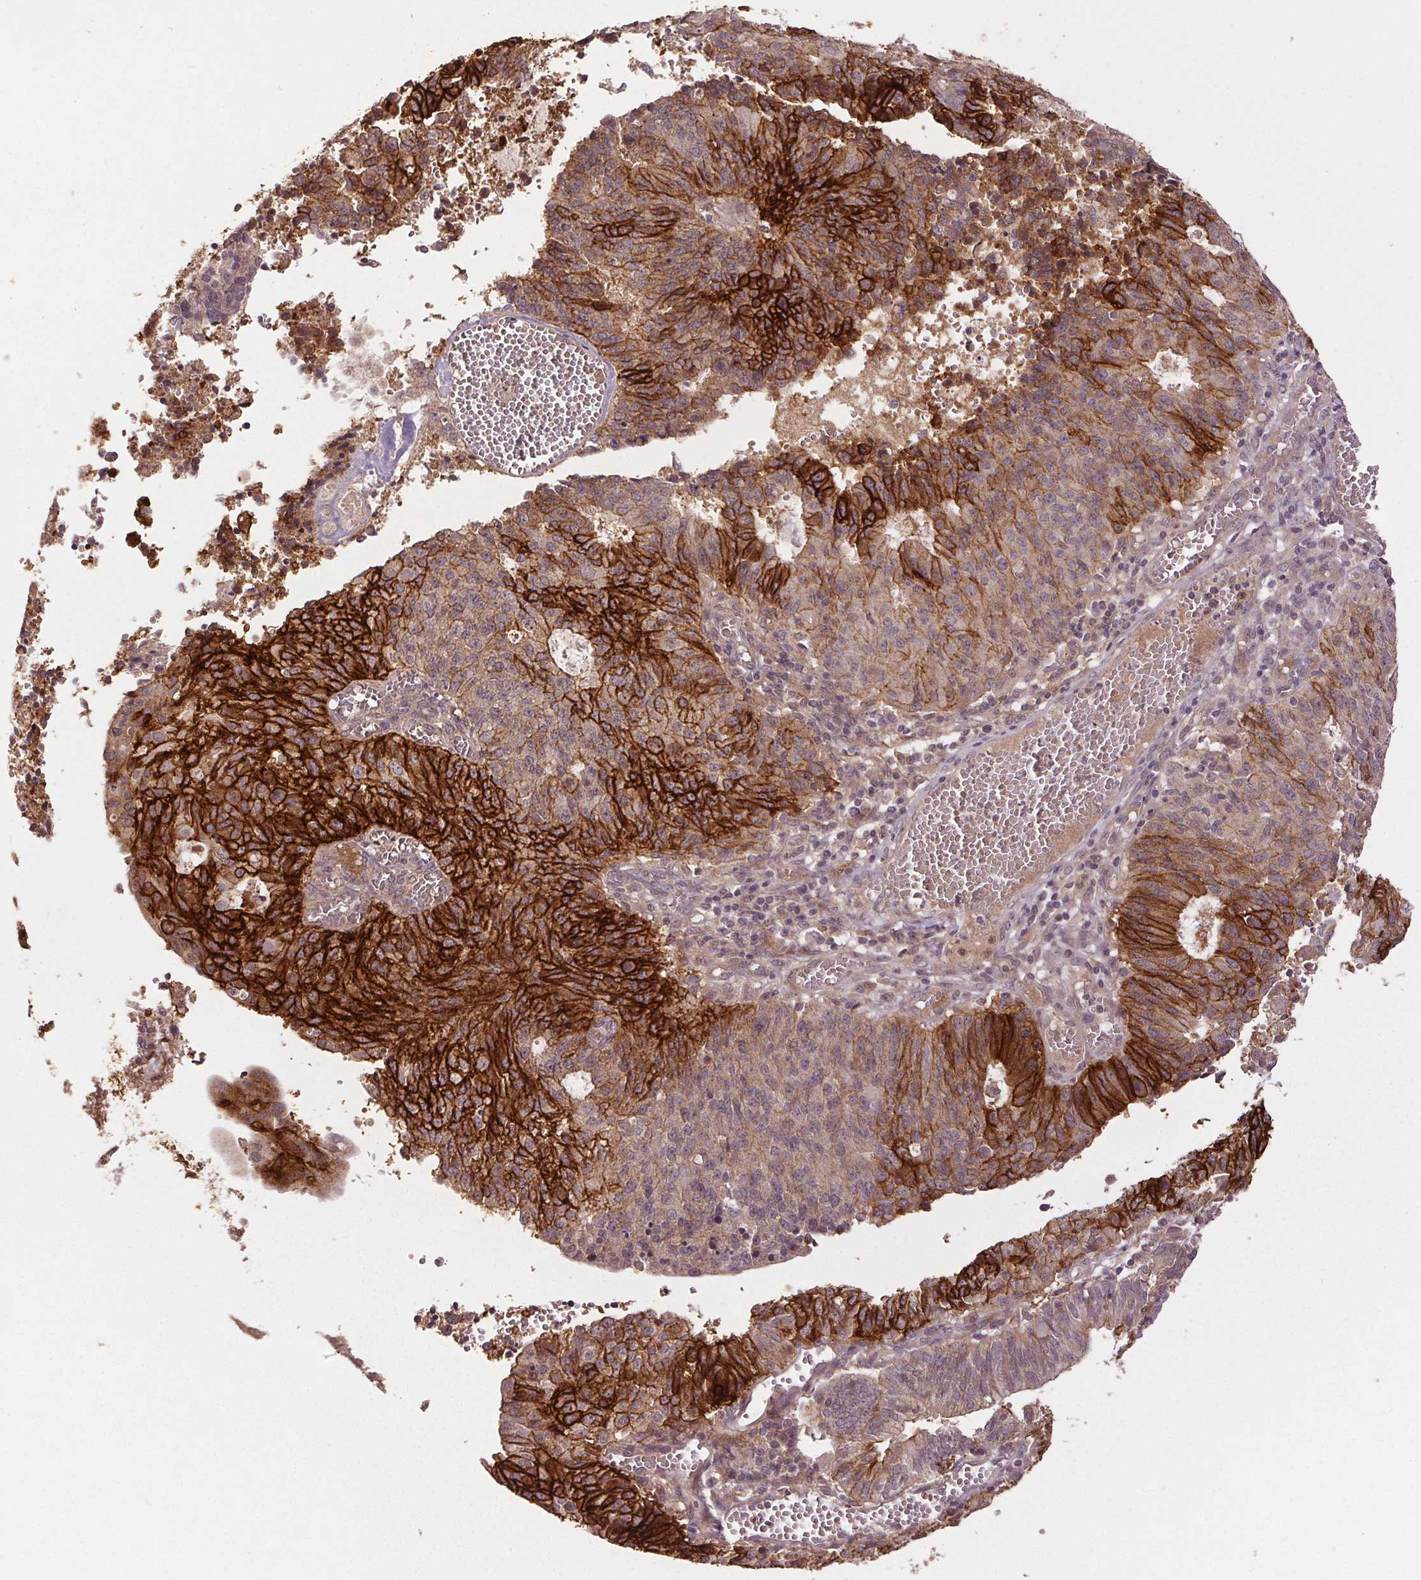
{"staining": {"intensity": "strong", "quantity": "25%-75%", "location": "cytoplasmic/membranous"}, "tissue": "endometrial cancer", "cell_type": "Tumor cells", "image_type": "cancer", "snomed": [{"axis": "morphology", "description": "Adenocarcinoma, NOS"}, {"axis": "topography", "description": "Endometrium"}], "caption": "Adenocarcinoma (endometrial) stained with DAB (3,3'-diaminobenzidine) immunohistochemistry exhibits high levels of strong cytoplasmic/membranous staining in about 25%-75% of tumor cells.", "gene": "EPHB3", "patient": {"sex": "female", "age": 82}}